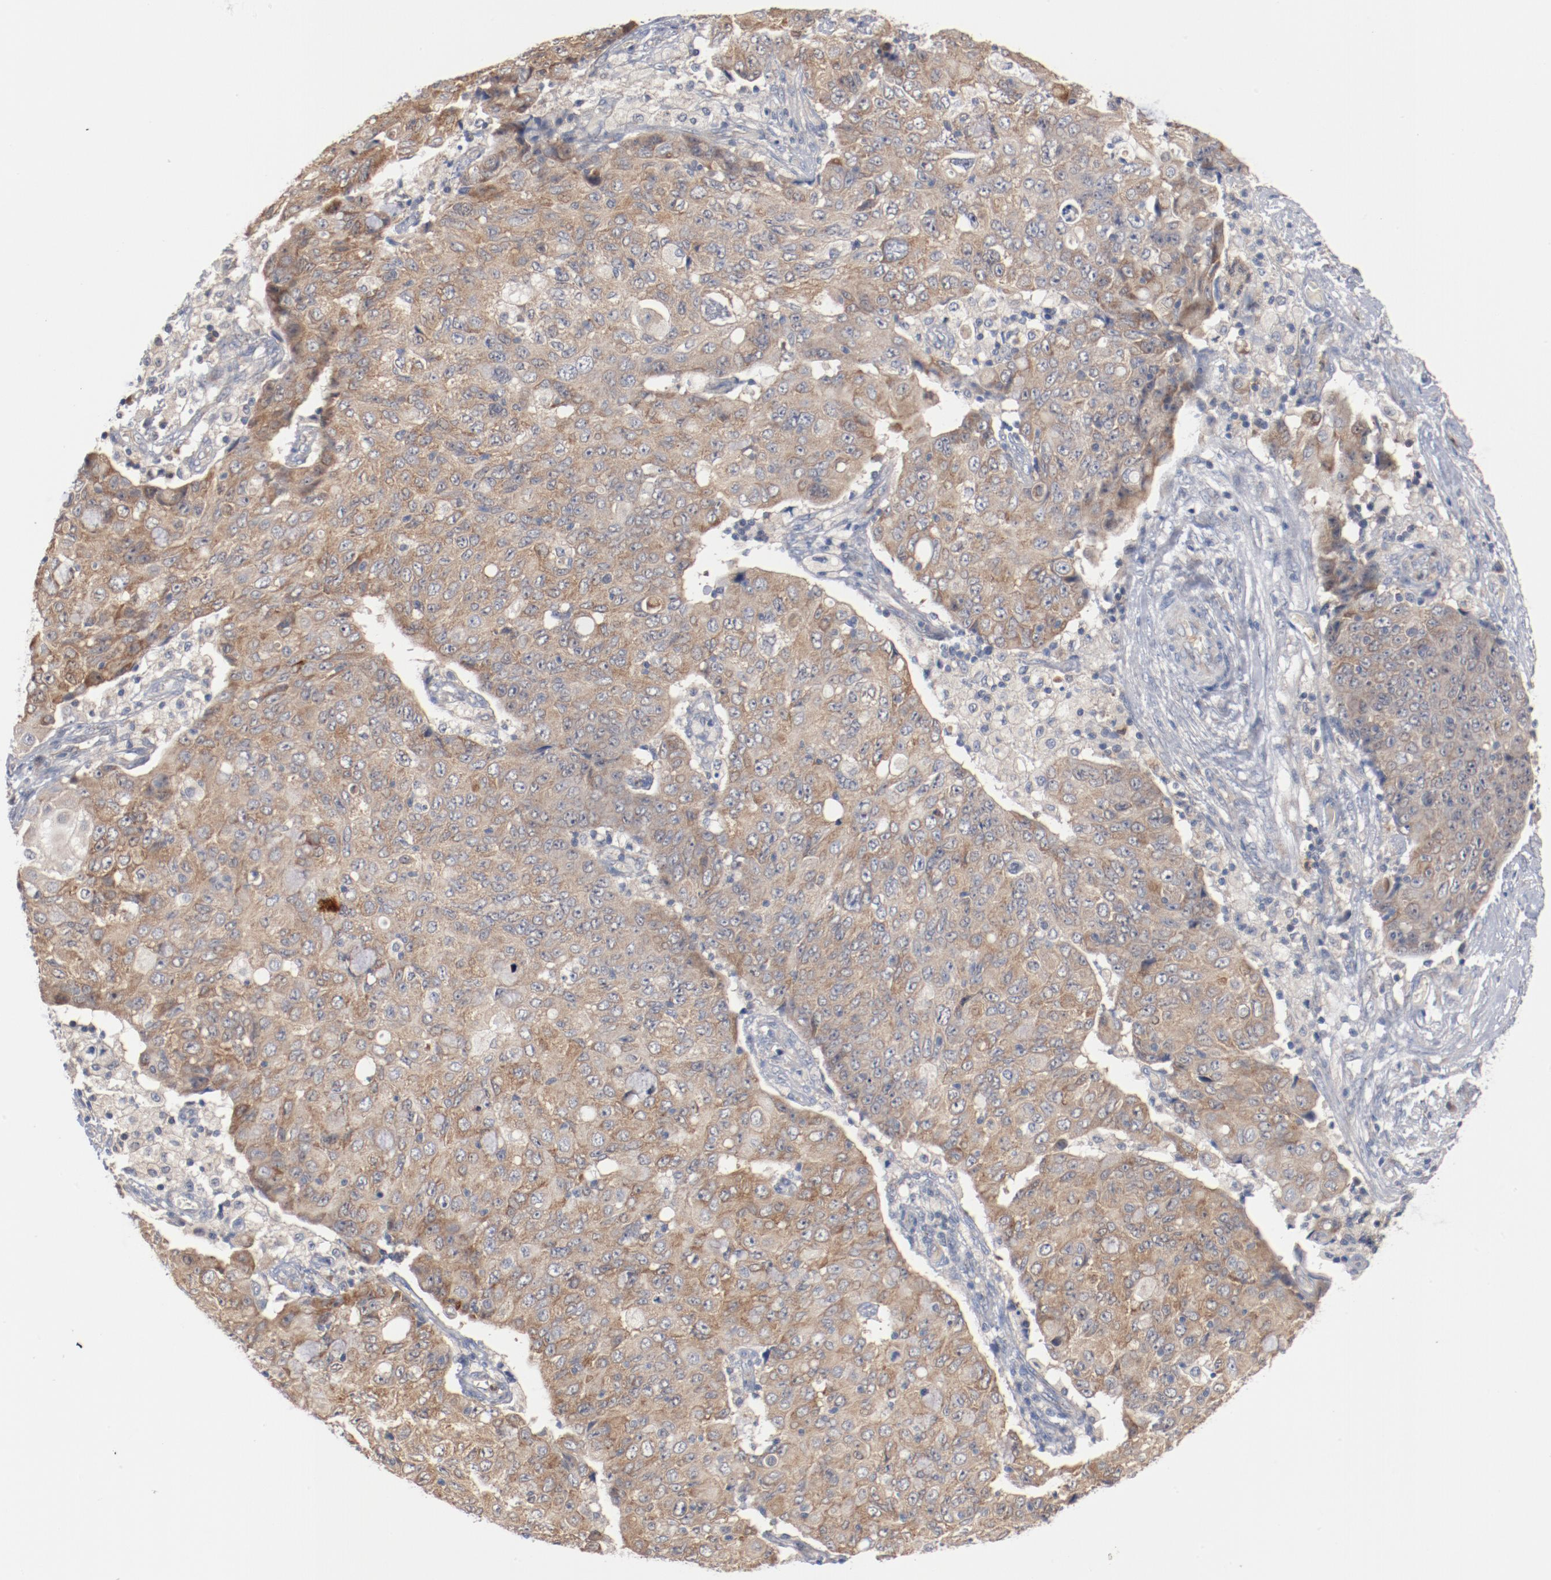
{"staining": {"intensity": "moderate", "quantity": ">75%", "location": "cytoplasmic/membranous"}, "tissue": "ovarian cancer", "cell_type": "Tumor cells", "image_type": "cancer", "snomed": [{"axis": "morphology", "description": "Carcinoma, endometroid"}, {"axis": "topography", "description": "Ovary"}], "caption": "Brown immunohistochemical staining in human ovarian endometroid carcinoma shows moderate cytoplasmic/membranous positivity in approximately >75% of tumor cells.", "gene": "RNASE11", "patient": {"sex": "female", "age": 42}}